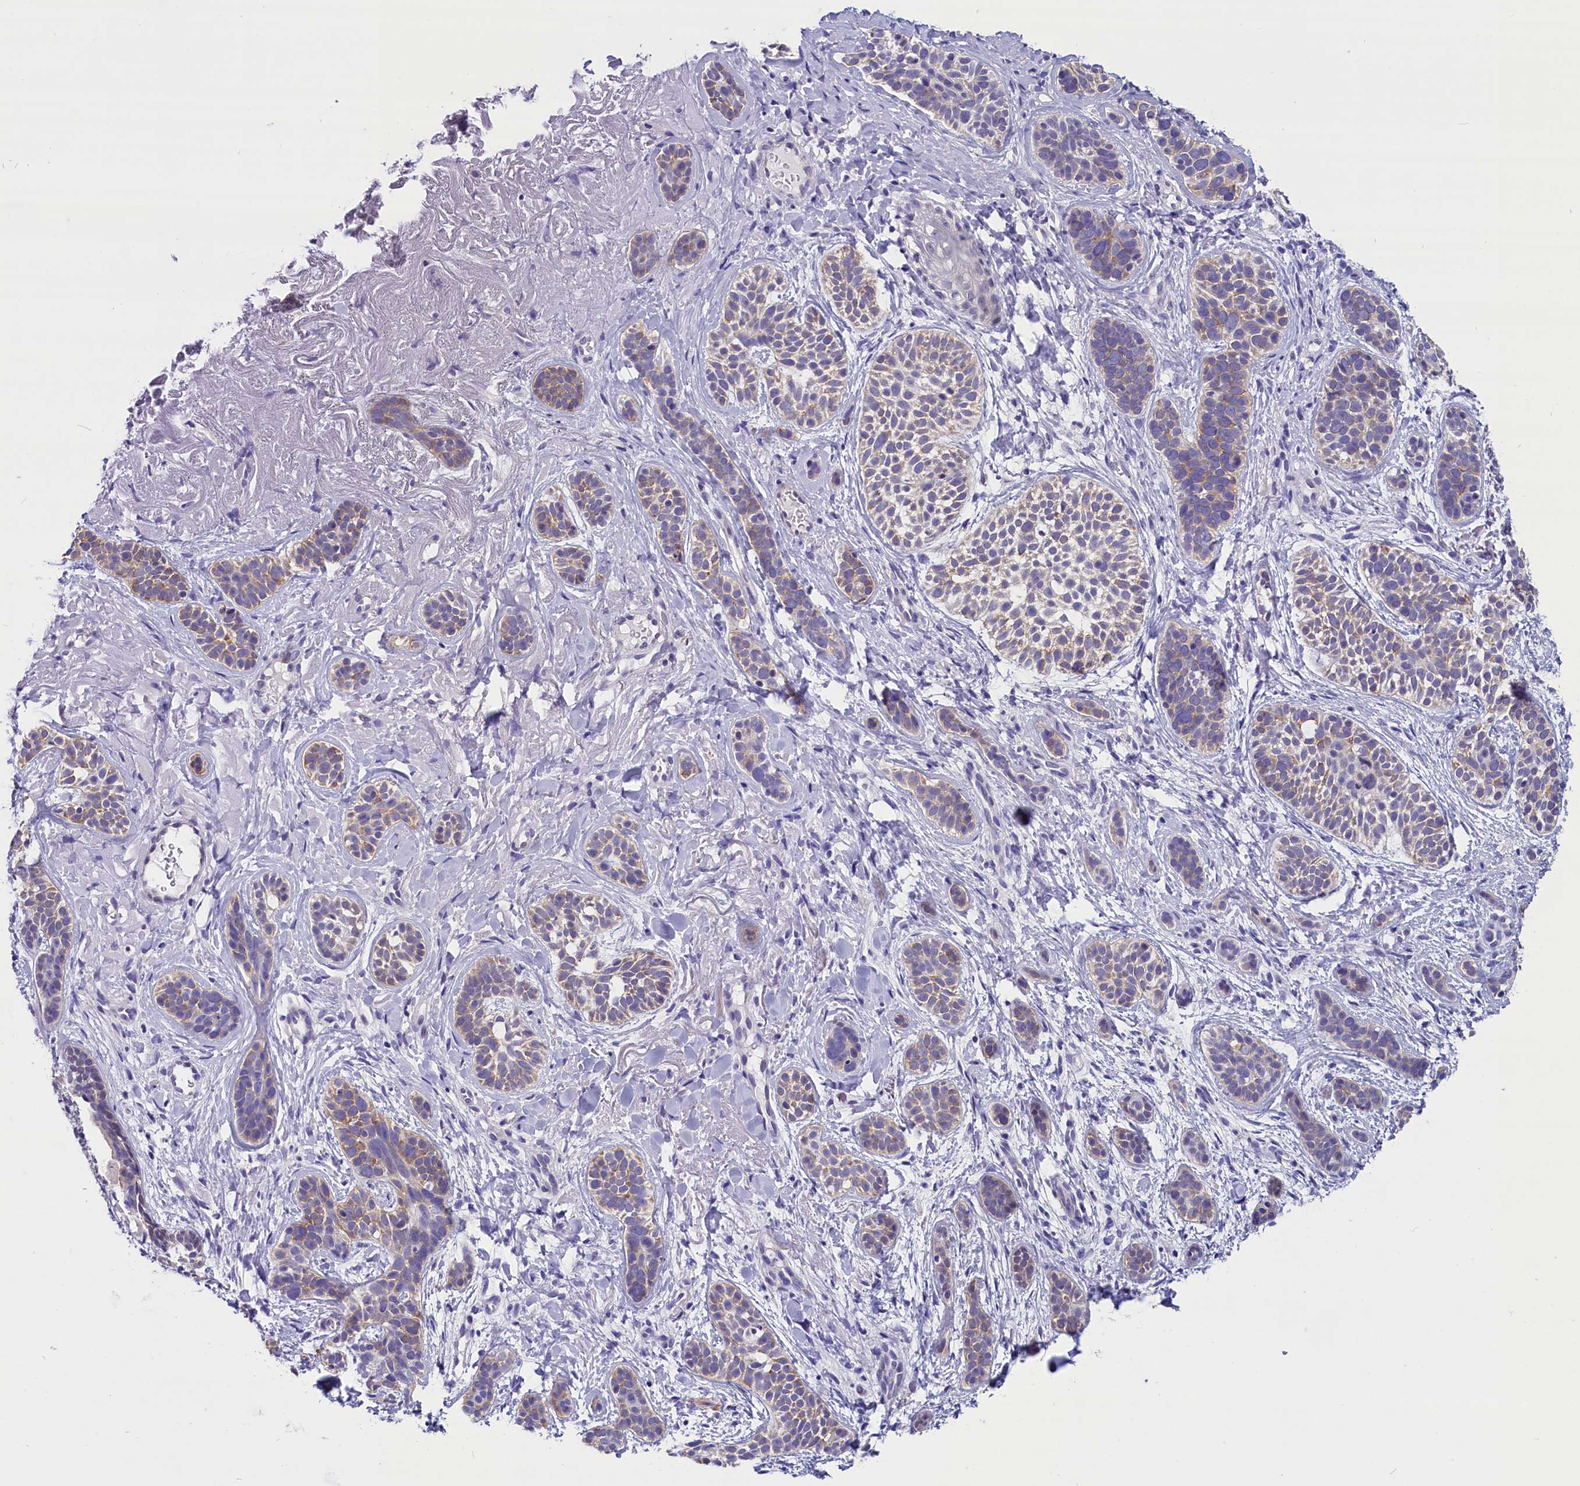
{"staining": {"intensity": "weak", "quantity": ">75%", "location": "cytoplasmic/membranous"}, "tissue": "skin cancer", "cell_type": "Tumor cells", "image_type": "cancer", "snomed": [{"axis": "morphology", "description": "Basal cell carcinoma"}, {"axis": "topography", "description": "Skin"}], "caption": "A photomicrograph showing weak cytoplasmic/membranous expression in about >75% of tumor cells in skin cancer (basal cell carcinoma), as visualized by brown immunohistochemical staining.", "gene": "SCD5", "patient": {"sex": "male", "age": 71}}